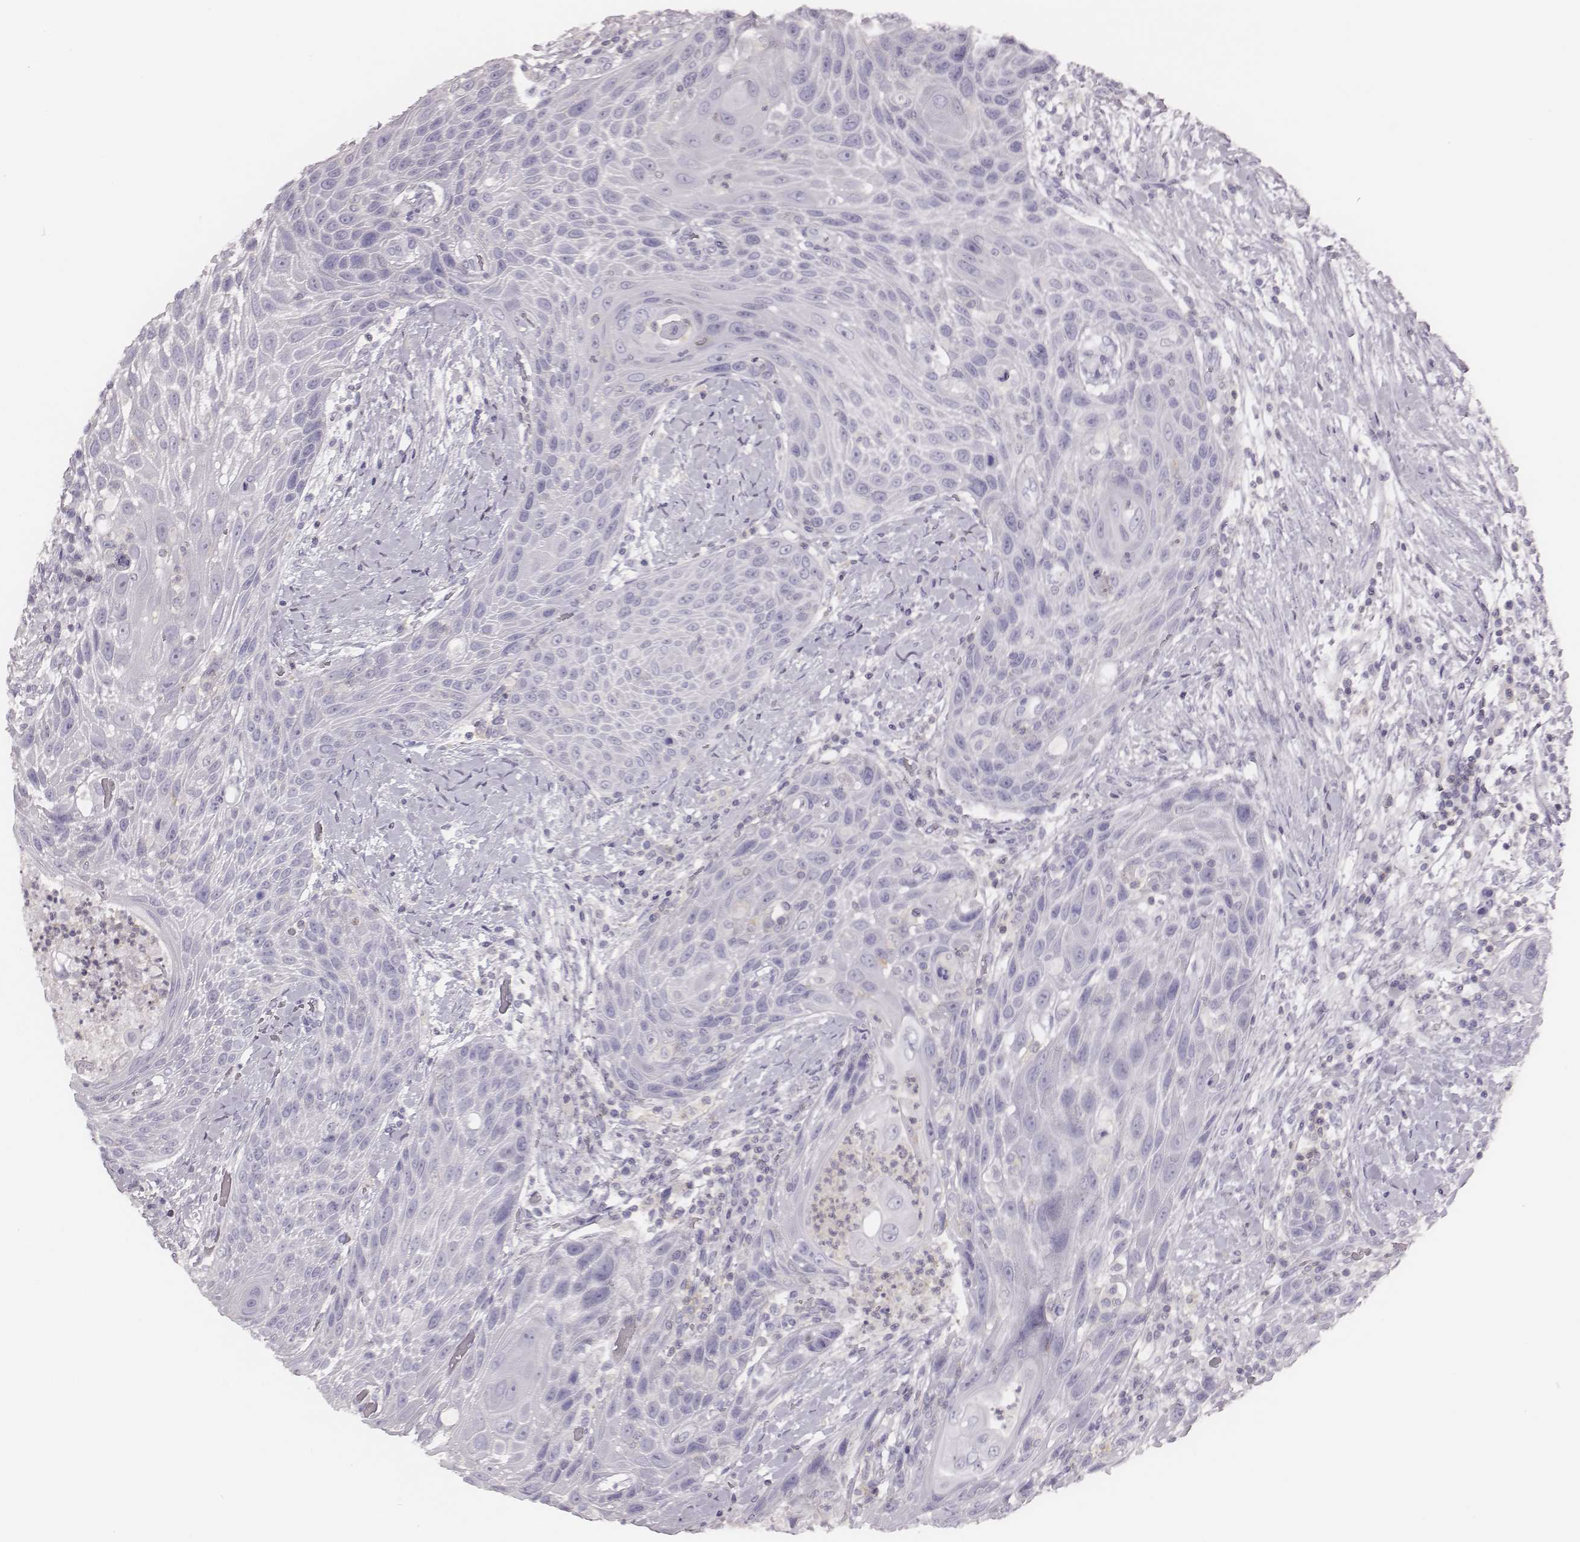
{"staining": {"intensity": "negative", "quantity": "none", "location": "none"}, "tissue": "head and neck cancer", "cell_type": "Tumor cells", "image_type": "cancer", "snomed": [{"axis": "morphology", "description": "Squamous cell carcinoma, NOS"}, {"axis": "topography", "description": "Head-Neck"}], "caption": "DAB immunohistochemical staining of head and neck cancer demonstrates no significant positivity in tumor cells. Nuclei are stained in blue.", "gene": "ZNF365", "patient": {"sex": "male", "age": 69}}